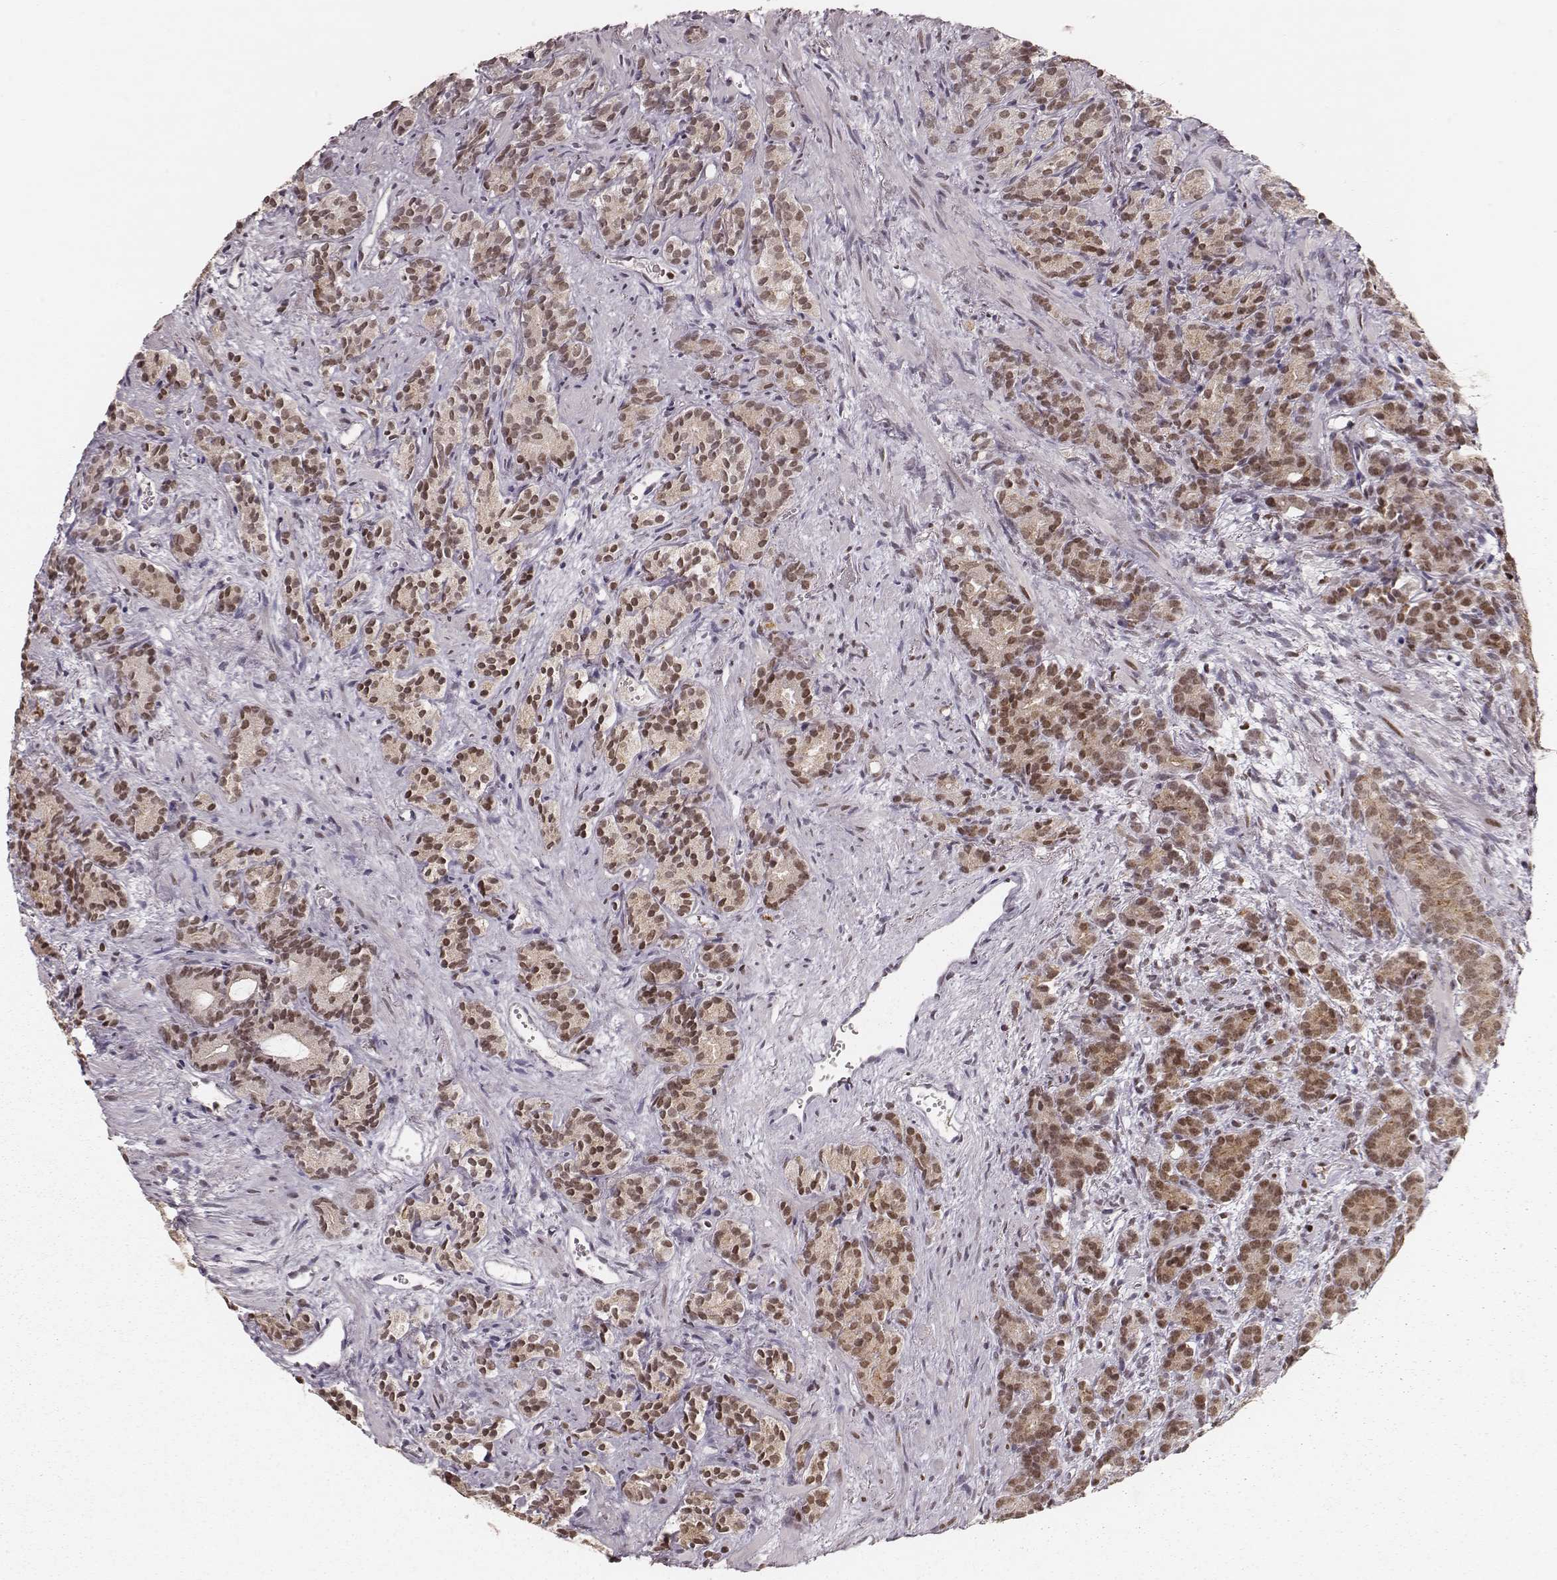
{"staining": {"intensity": "moderate", "quantity": ">75%", "location": "nuclear"}, "tissue": "prostate cancer", "cell_type": "Tumor cells", "image_type": "cancer", "snomed": [{"axis": "morphology", "description": "Adenocarcinoma, High grade"}, {"axis": "topography", "description": "Prostate"}], "caption": "Moderate nuclear staining for a protein is appreciated in approximately >75% of tumor cells of prostate cancer using immunohistochemistry (IHC).", "gene": "PARP1", "patient": {"sex": "male", "age": 84}}